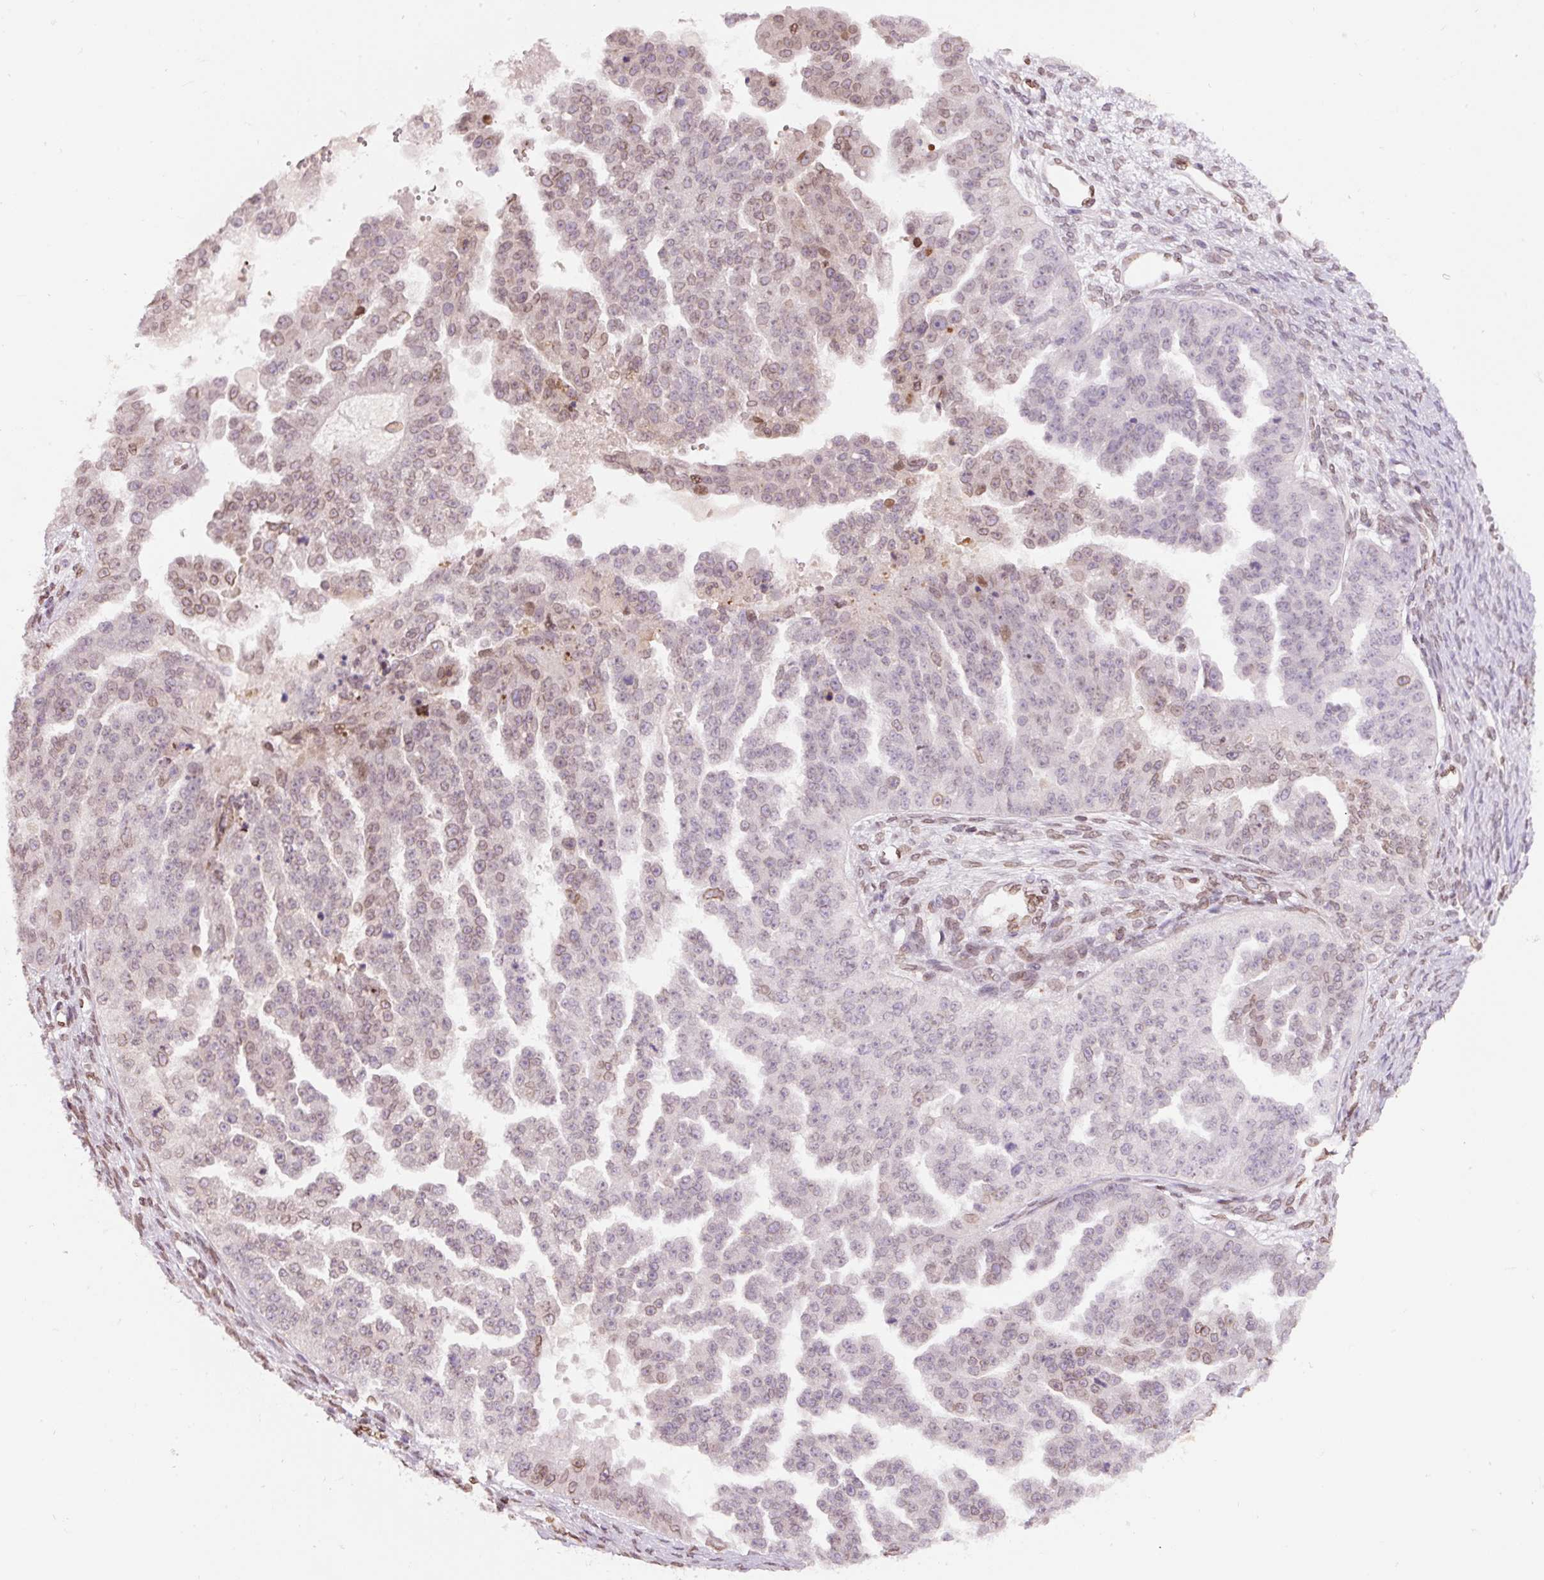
{"staining": {"intensity": "weak", "quantity": "25%-75%", "location": "cytoplasmic/membranous,nuclear"}, "tissue": "ovarian cancer", "cell_type": "Tumor cells", "image_type": "cancer", "snomed": [{"axis": "morphology", "description": "Cystadenocarcinoma, serous, NOS"}, {"axis": "topography", "description": "Ovary"}], "caption": "Human ovarian cancer (serous cystadenocarcinoma) stained with a protein marker demonstrates weak staining in tumor cells.", "gene": "ZNF224", "patient": {"sex": "female", "age": 58}}